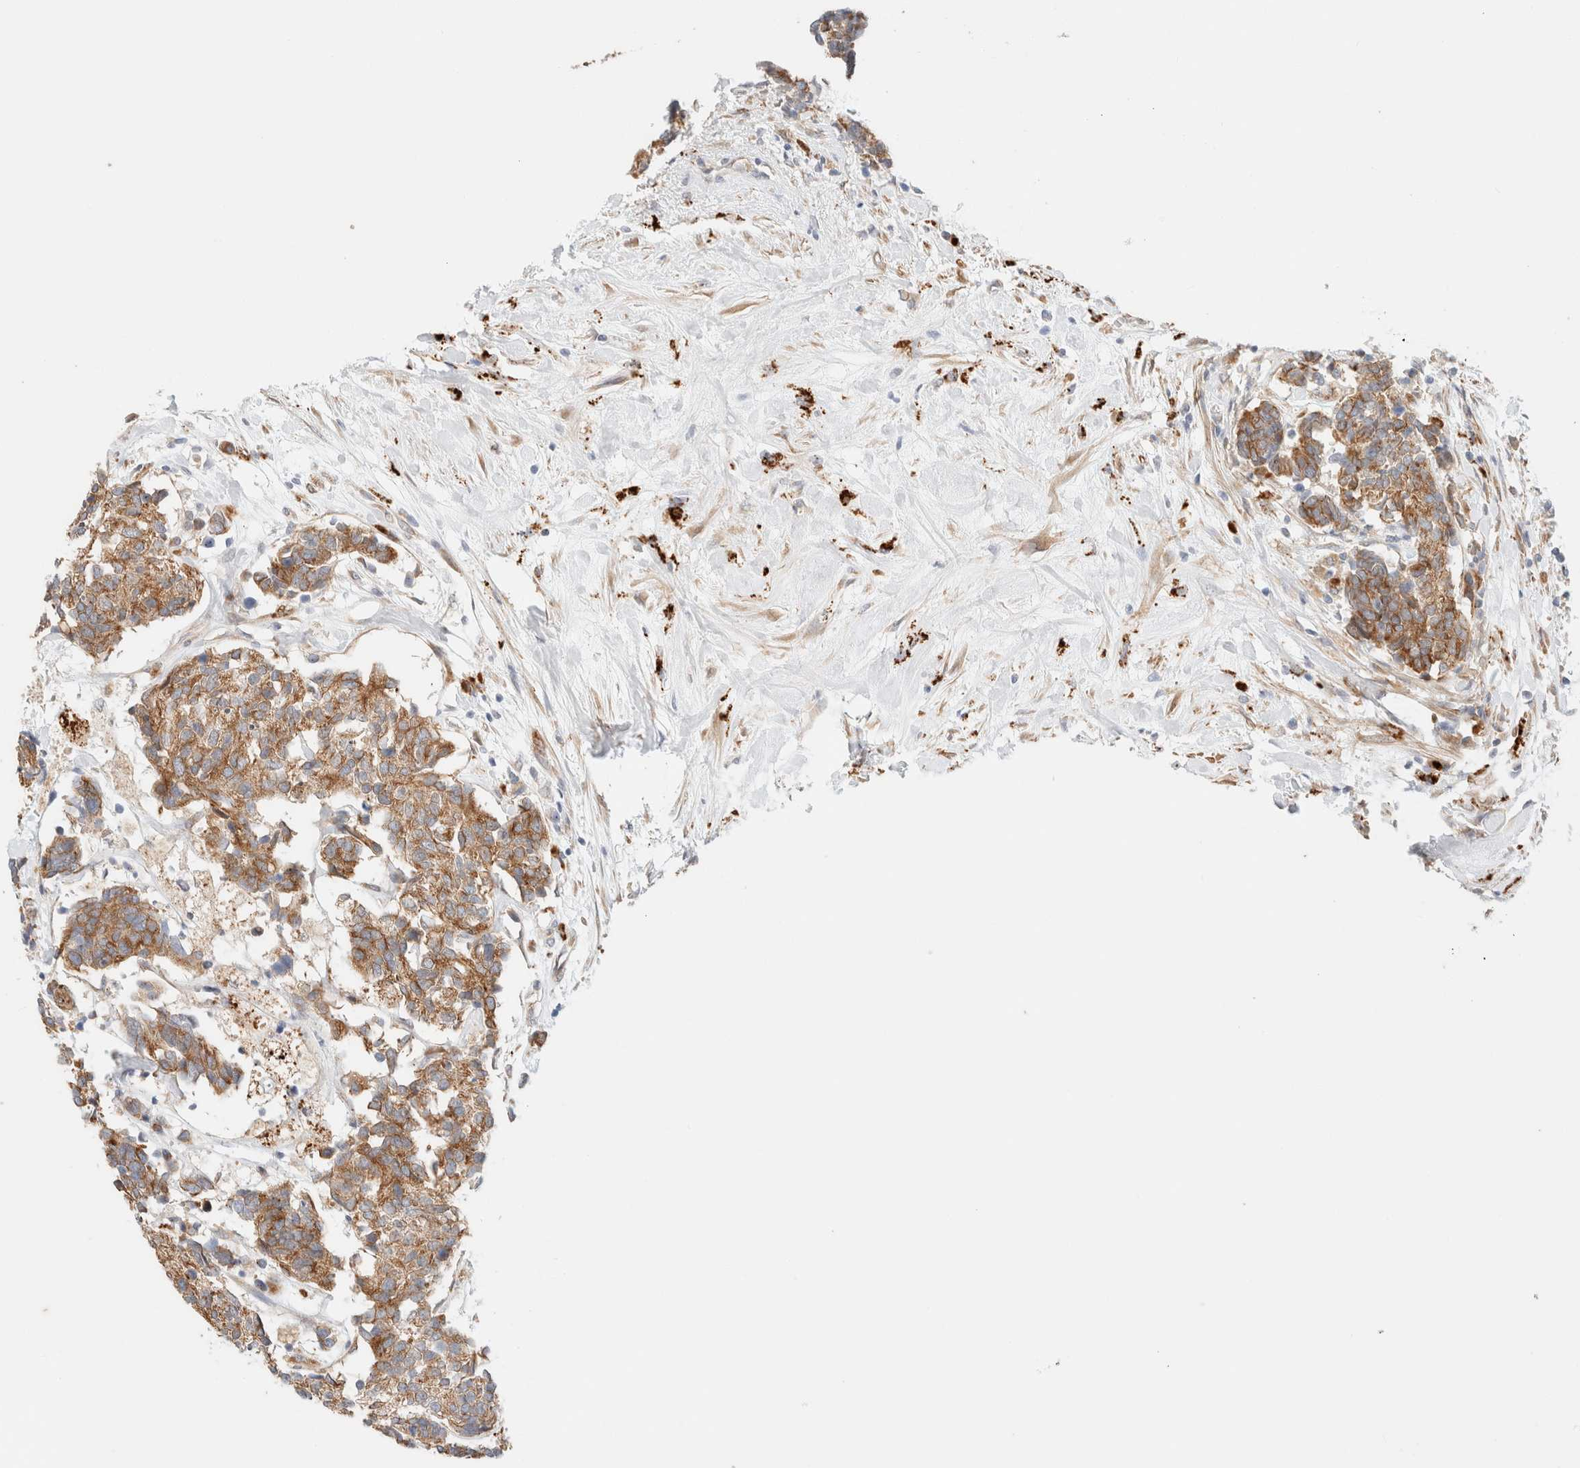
{"staining": {"intensity": "strong", "quantity": ">75%", "location": "cytoplasmic/membranous"}, "tissue": "carcinoid", "cell_type": "Tumor cells", "image_type": "cancer", "snomed": [{"axis": "morphology", "description": "Carcinoma, NOS"}, {"axis": "morphology", "description": "Carcinoid, malignant, NOS"}, {"axis": "topography", "description": "Urinary bladder"}], "caption": "Protein staining by IHC demonstrates strong cytoplasmic/membranous positivity in about >75% of tumor cells in carcinoid.", "gene": "RRP15", "patient": {"sex": "male", "age": 57}}